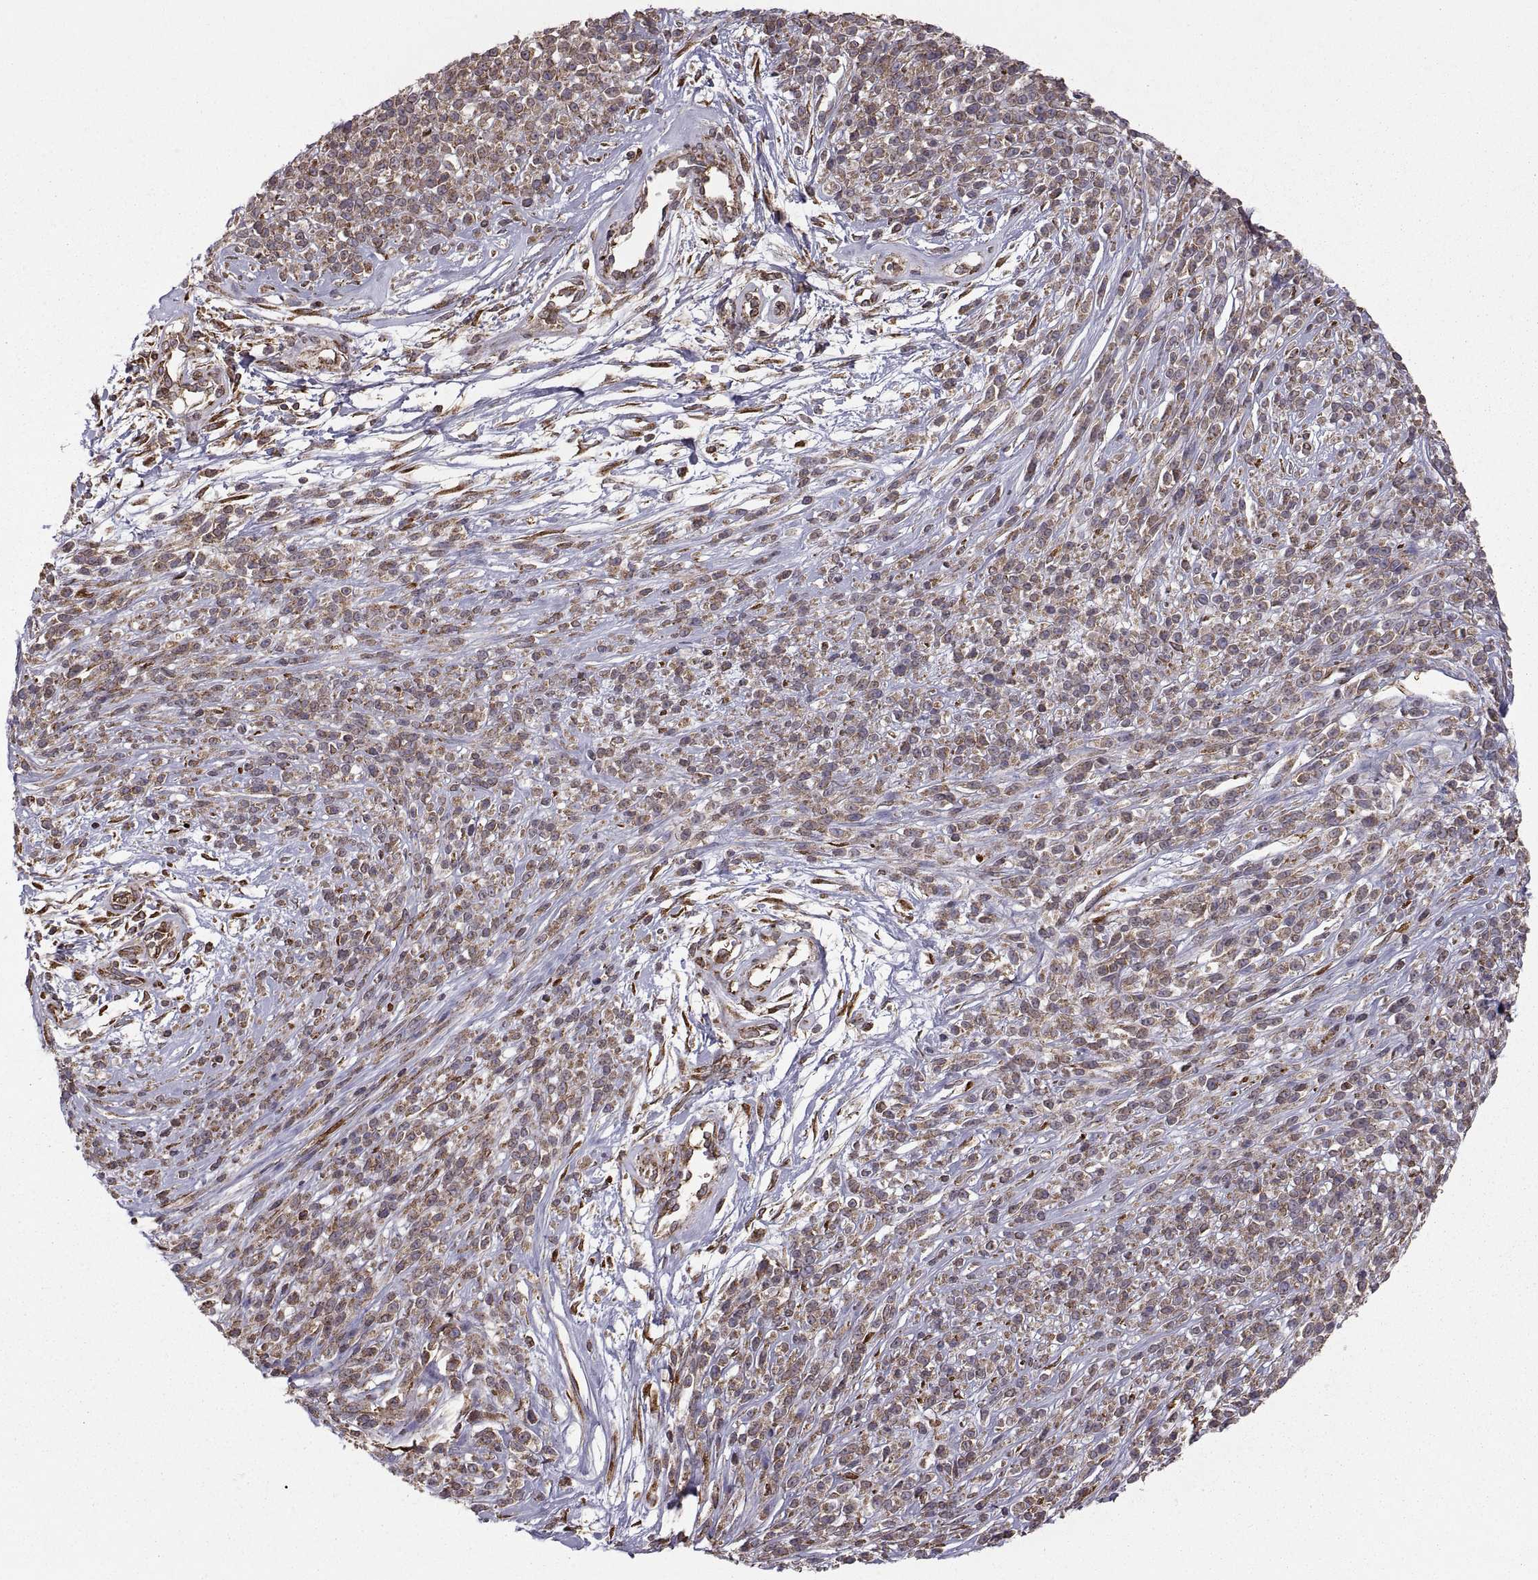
{"staining": {"intensity": "moderate", "quantity": "<25%", "location": "cytoplasmic/membranous"}, "tissue": "melanoma", "cell_type": "Tumor cells", "image_type": "cancer", "snomed": [{"axis": "morphology", "description": "Malignant melanoma, NOS"}, {"axis": "topography", "description": "Skin"}, {"axis": "topography", "description": "Skin of trunk"}], "caption": "Protein staining demonstrates moderate cytoplasmic/membranous positivity in approximately <25% of tumor cells in malignant melanoma. The staining is performed using DAB (3,3'-diaminobenzidine) brown chromogen to label protein expression. The nuclei are counter-stained blue using hematoxylin.", "gene": "PDIA3", "patient": {"sex": "male", "age": 74}}